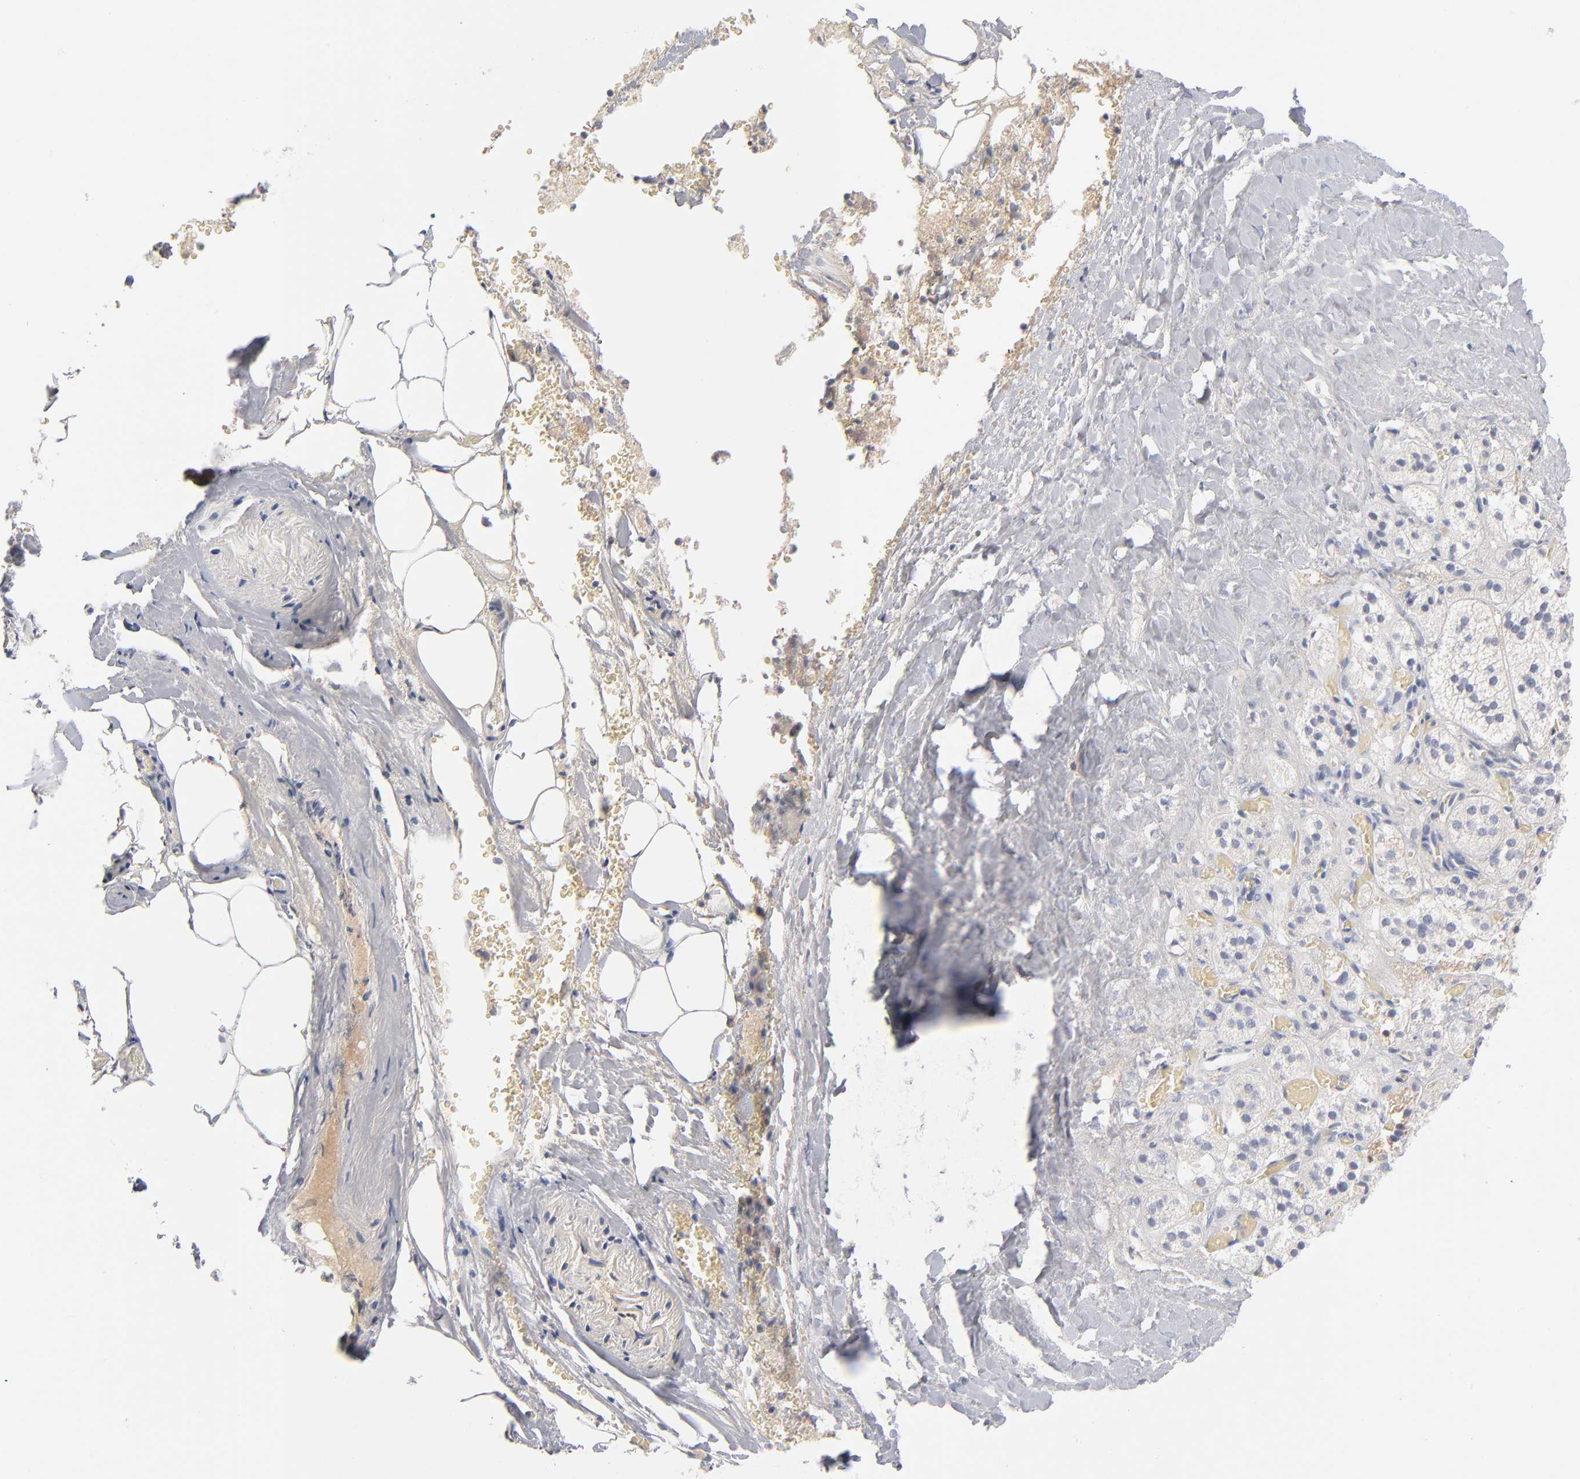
{"staining": {"intensity": "negative", "quantity": "none", "location": "none"}, "tissue": "adrenal gland", "cell_type": "Glandular cells", "image_type": "normal", "snomed": [{"axis": "morphology", "description": "Normal tissue, NOS"}, {"axis": "topography", "description": "Adrenal gland"}], "caption": "A high-resolution micrograph shows IHC staining of unremarkable adrenal gland, which reveals no significant positivity in glandular cells. (DAB (3,3'-diaminobenzidine) IHC with hematoxylin counter stain).", "gene": "F12", "patient": {"sex": "female", "age": 71}}